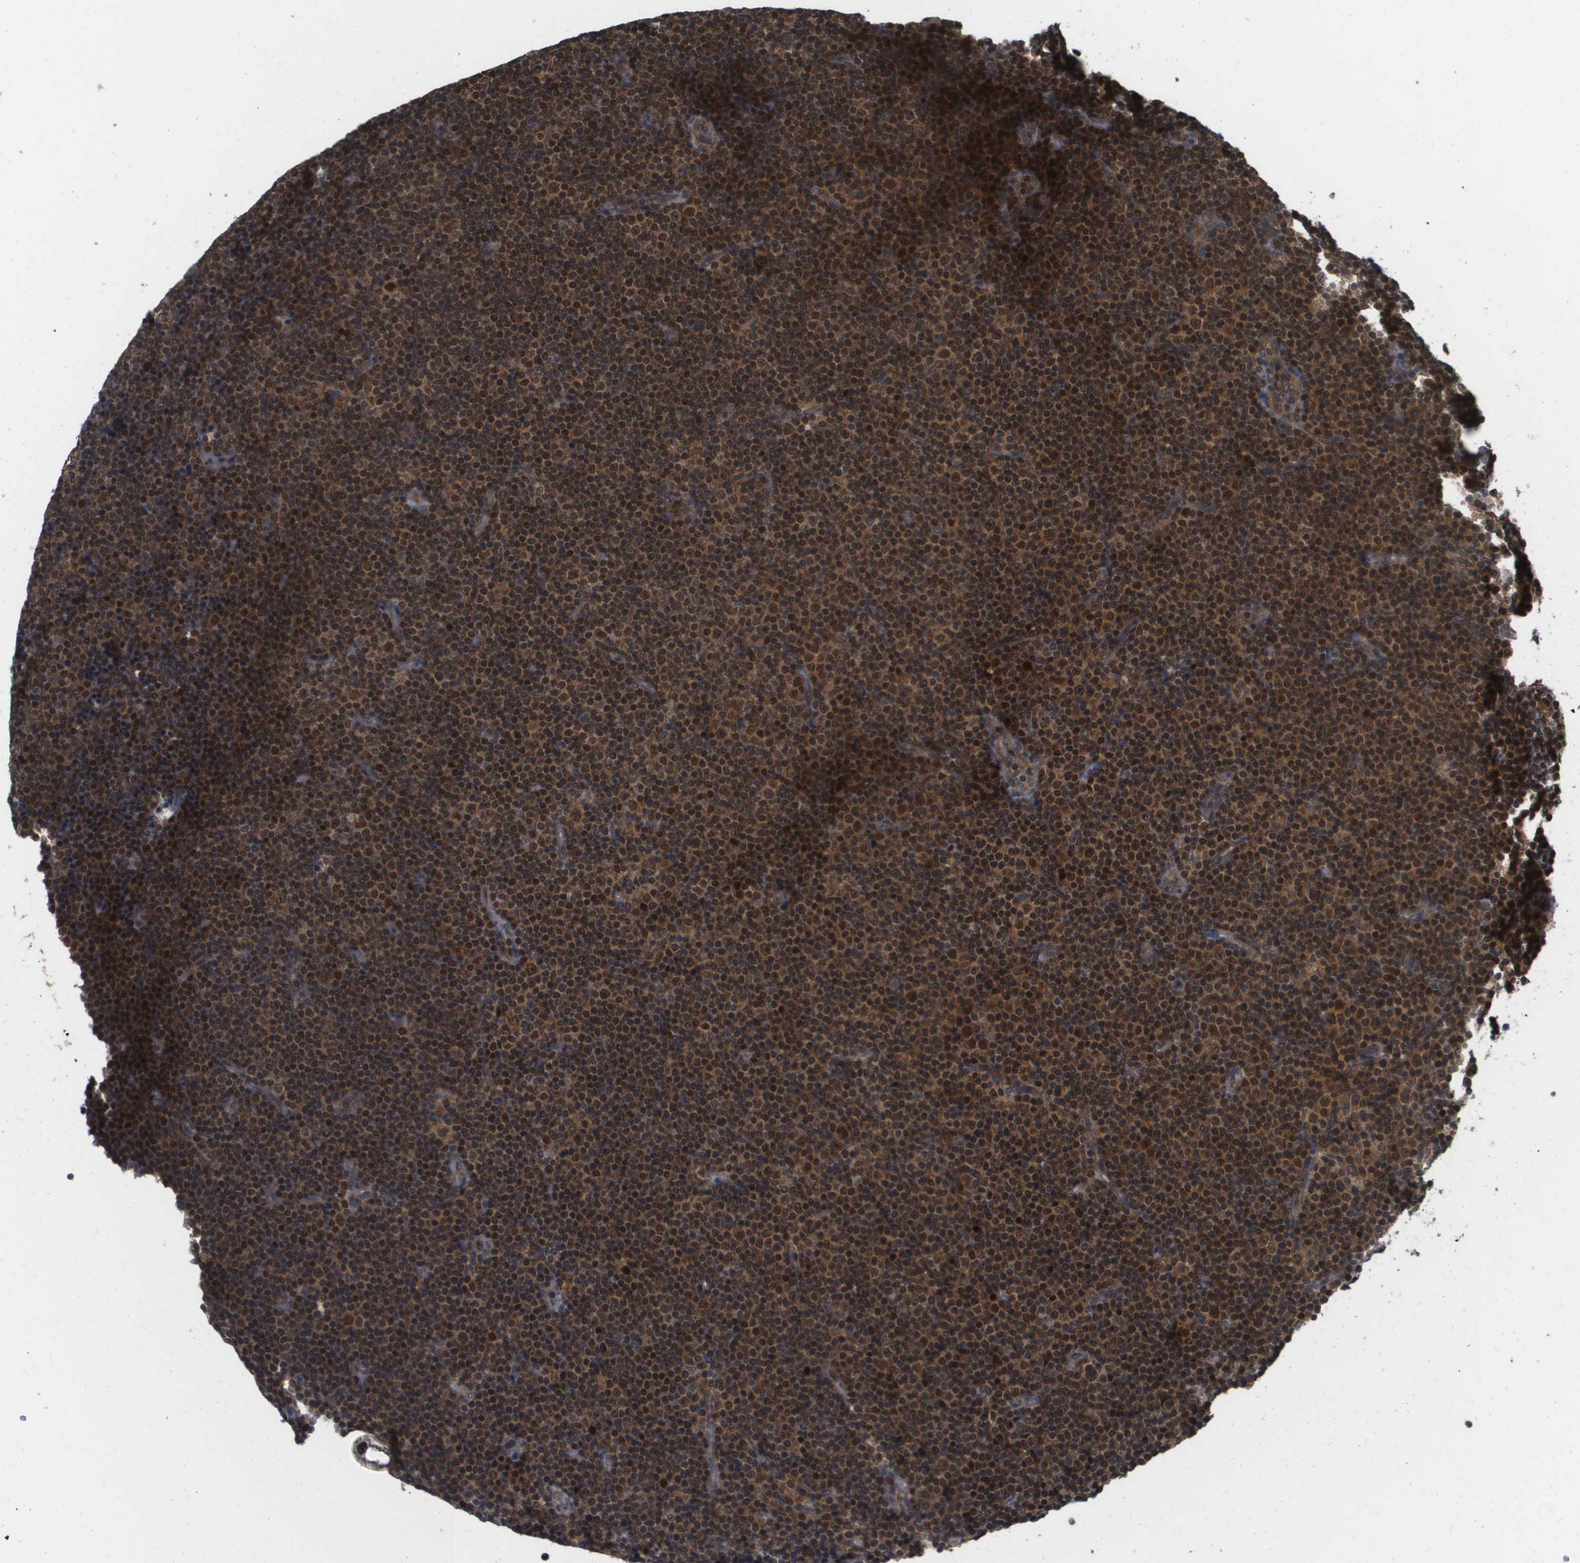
{"staining": {"intensity": "strong", "quantity": ">75%", "location": "cytoplasmic/membranous,nuclear"}, "tissue": "lymphoma", "cell_type": "Tumor cells", "image_type": "cancer", "snomed": [{"axis": "morphology", "description": "Malignant lymphoma, non-Hodgkin's type, Low grade"}, {"axis": "topography", "description": "Lymph node"}], "caption": "Human lymphoma stained for a protein (brown) reveals strong cytoplasmic/membranous and nuclear positive positivity in approximately >75% of tumor cells.", "gene": "RBM38", "patient": {"sex": "female", "age": 67}}